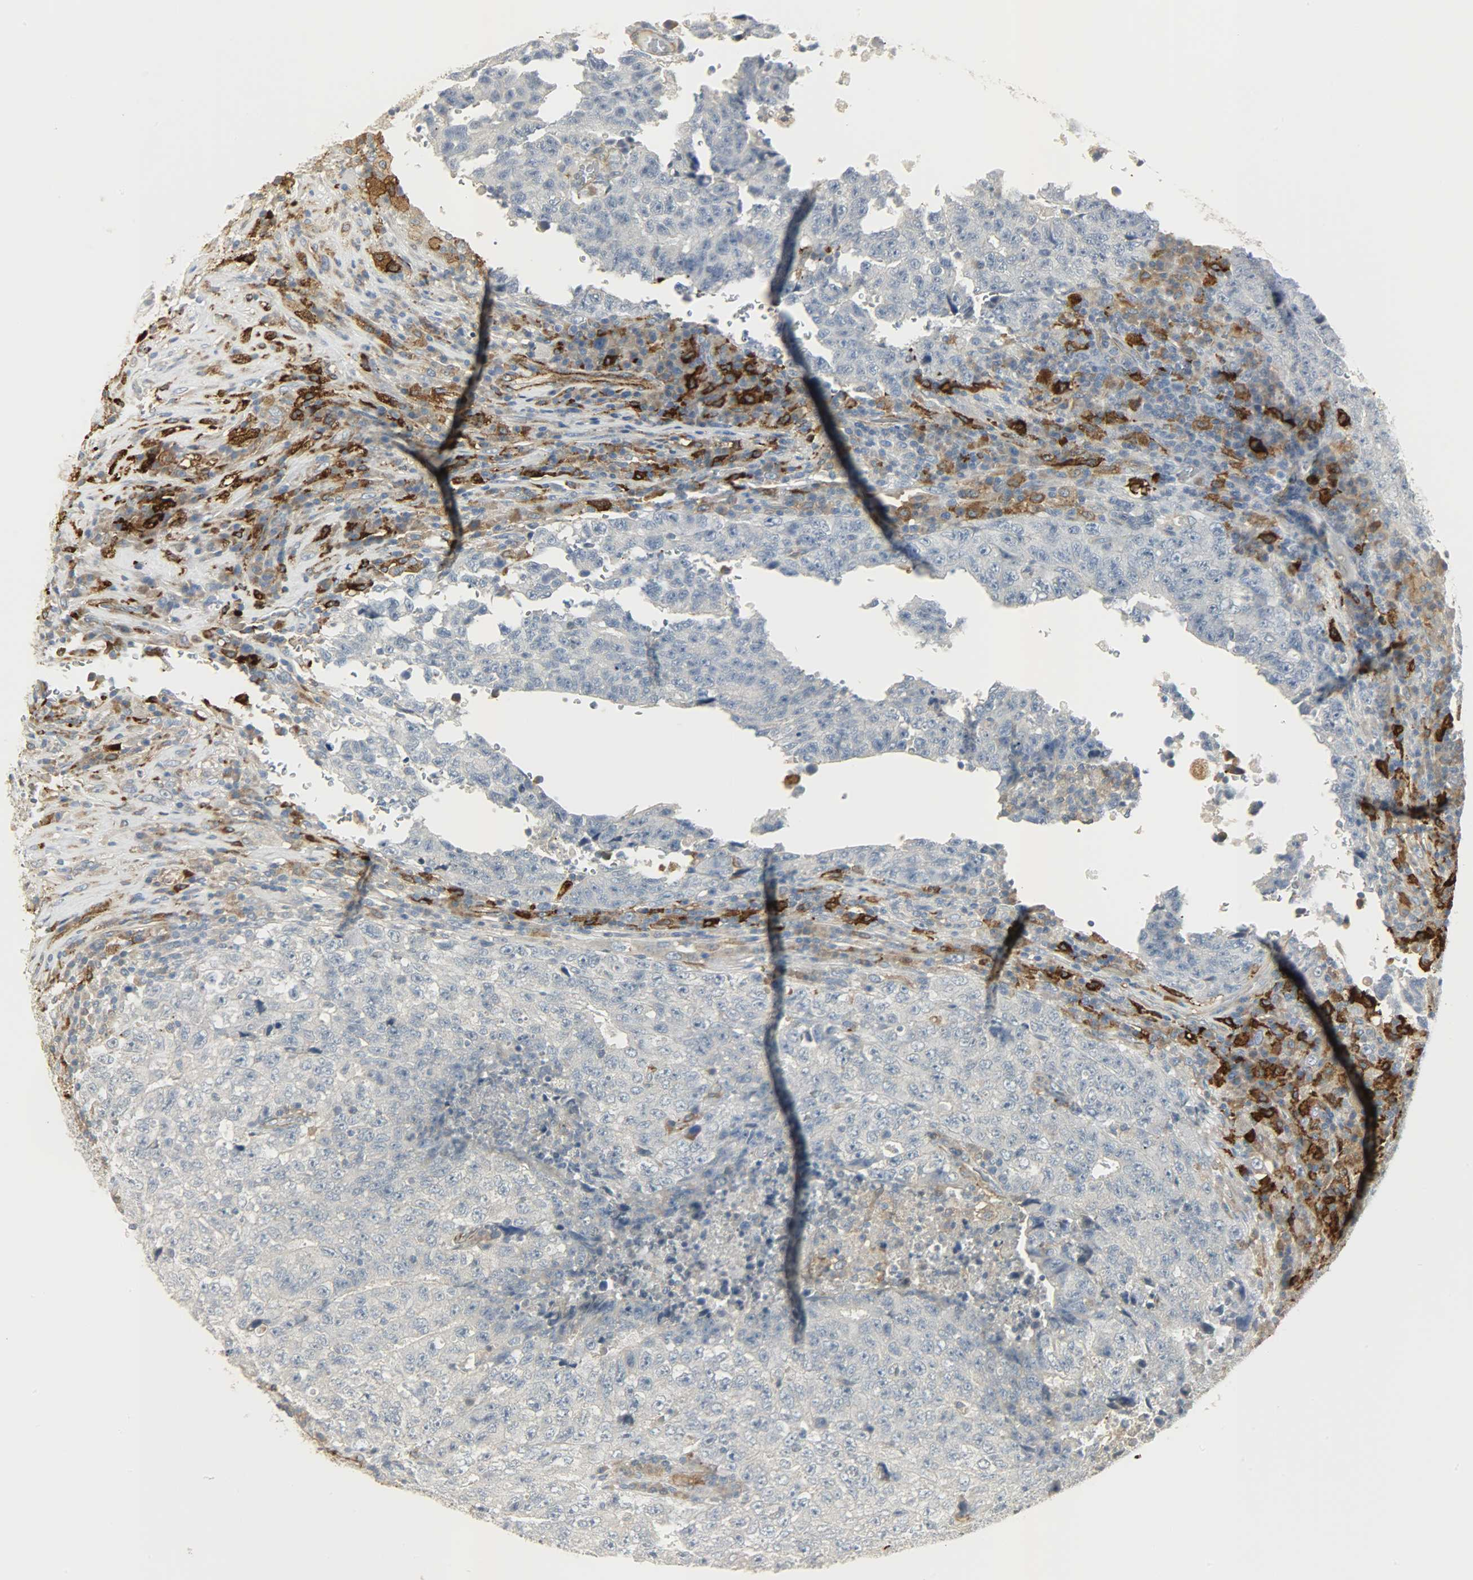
{"staining": {"intensity": "negative", "quantity": "none", "location": "none"}, "tissue": "testis cancer", "cell_type": "Tumor cells", "image_type": "cancer", "snomed": [{"axis": "morphology", "description": "Necrosis, NOS"}, {"axis": "morphology", "description": "Carcinoma, Embryonal, NOS"}, {"axis": "topography", "description": "Testis"}], "caption": "IHC of testis embryonal carcinoma reveals no expression in tumor cells.", "gene": "ENPEP", "patient": {"sex": "male", "age": 19}}